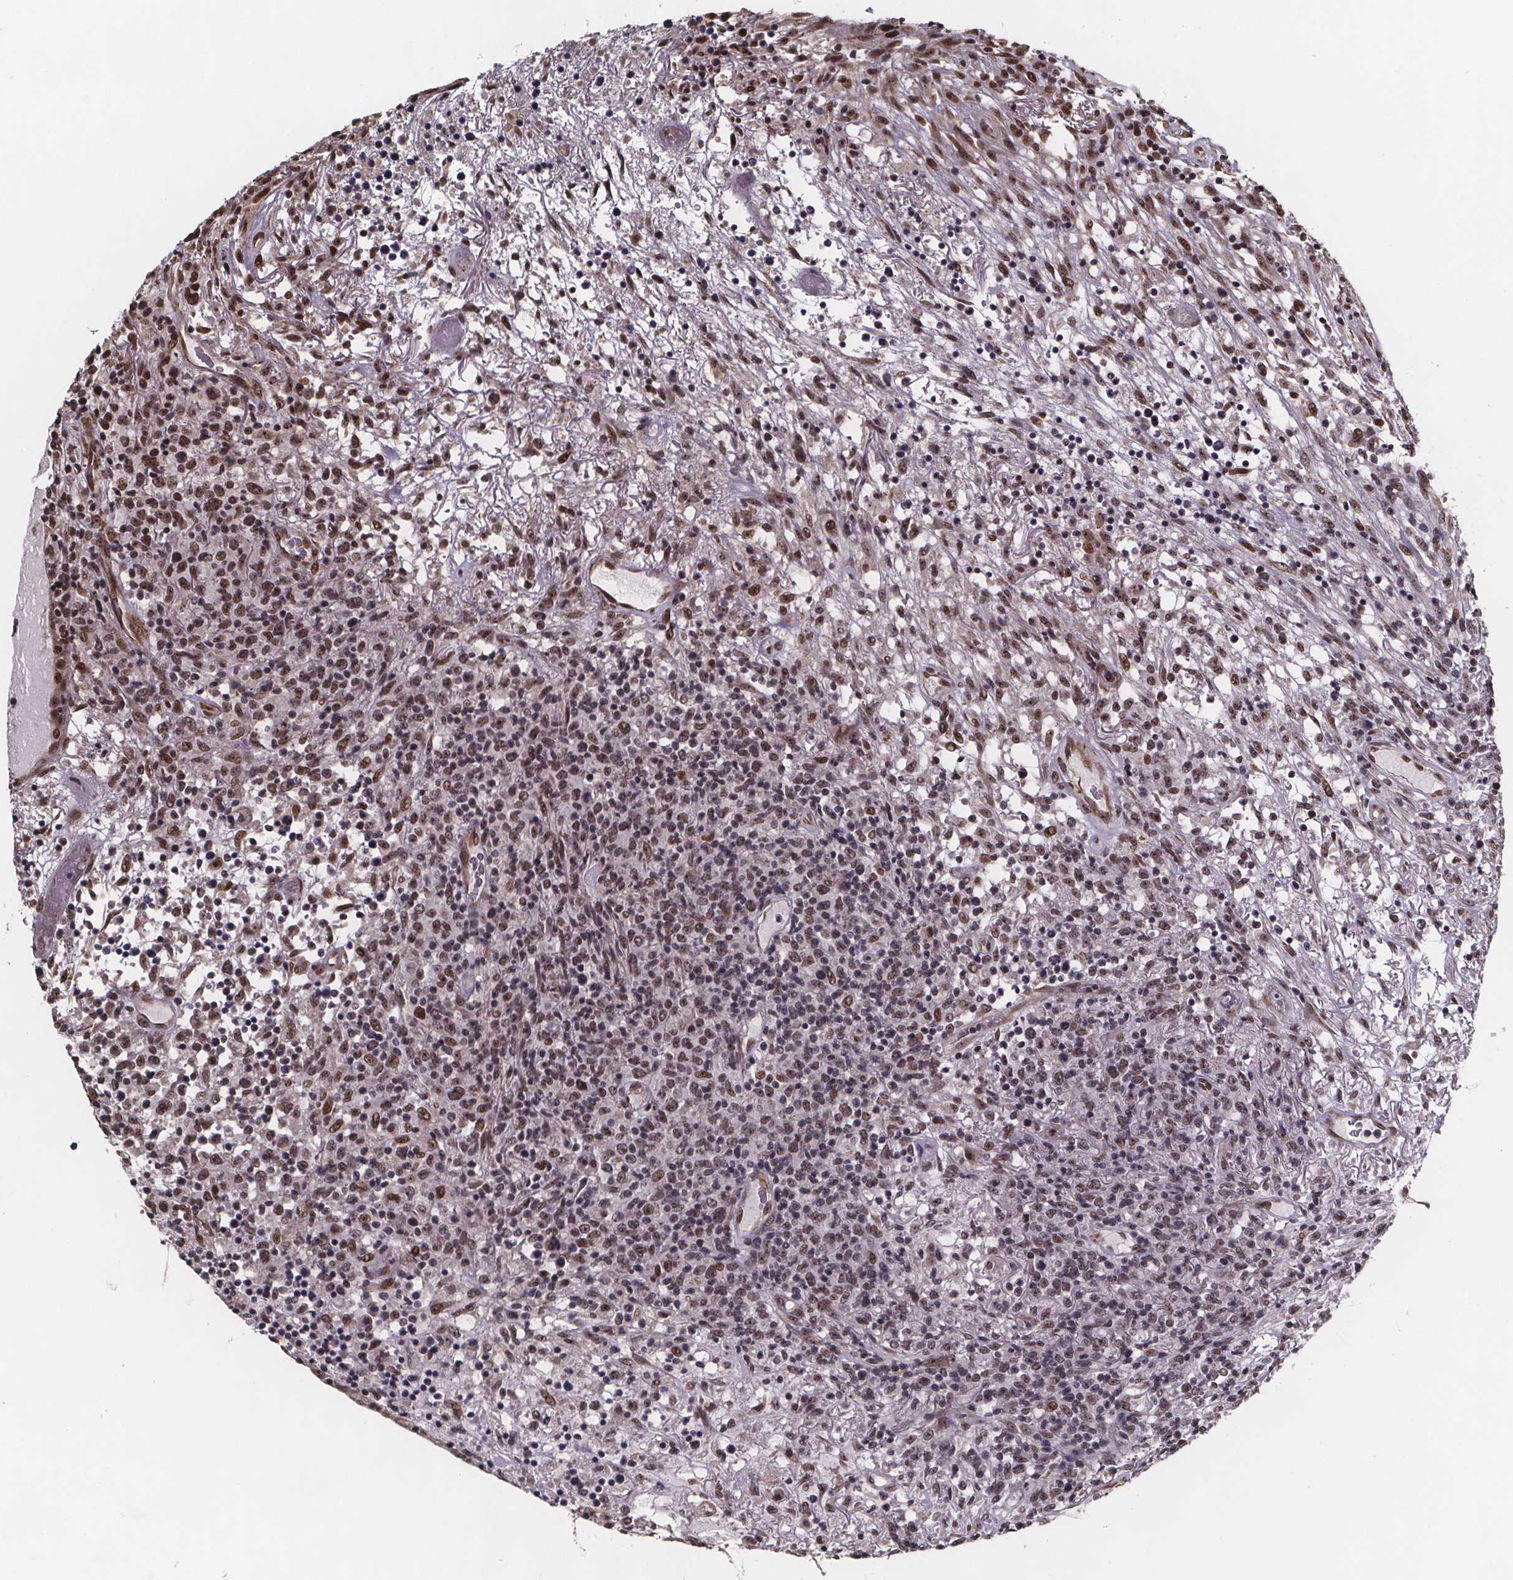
{"staining": {"intensity": "moderate", "quantity": ">75%", "location": "nuclear"}, "tissue": "lymphoma", "cell_type": "Tumor cells", "image_type": "cancer", "snomed": [{"axis": "morphology", "description": "Malignant lymphoma, non-Hodgkin's type, High grade"}, {"axis": "topography", "description": "Lung"}], "caption": "Immunohistochemical staining of lymphoma shows medium levels of moderate nuclear protein staining in about >75% of tumor cells.", "gene": "U2SURP", "patient": {"sex": "male", "age": 79}}